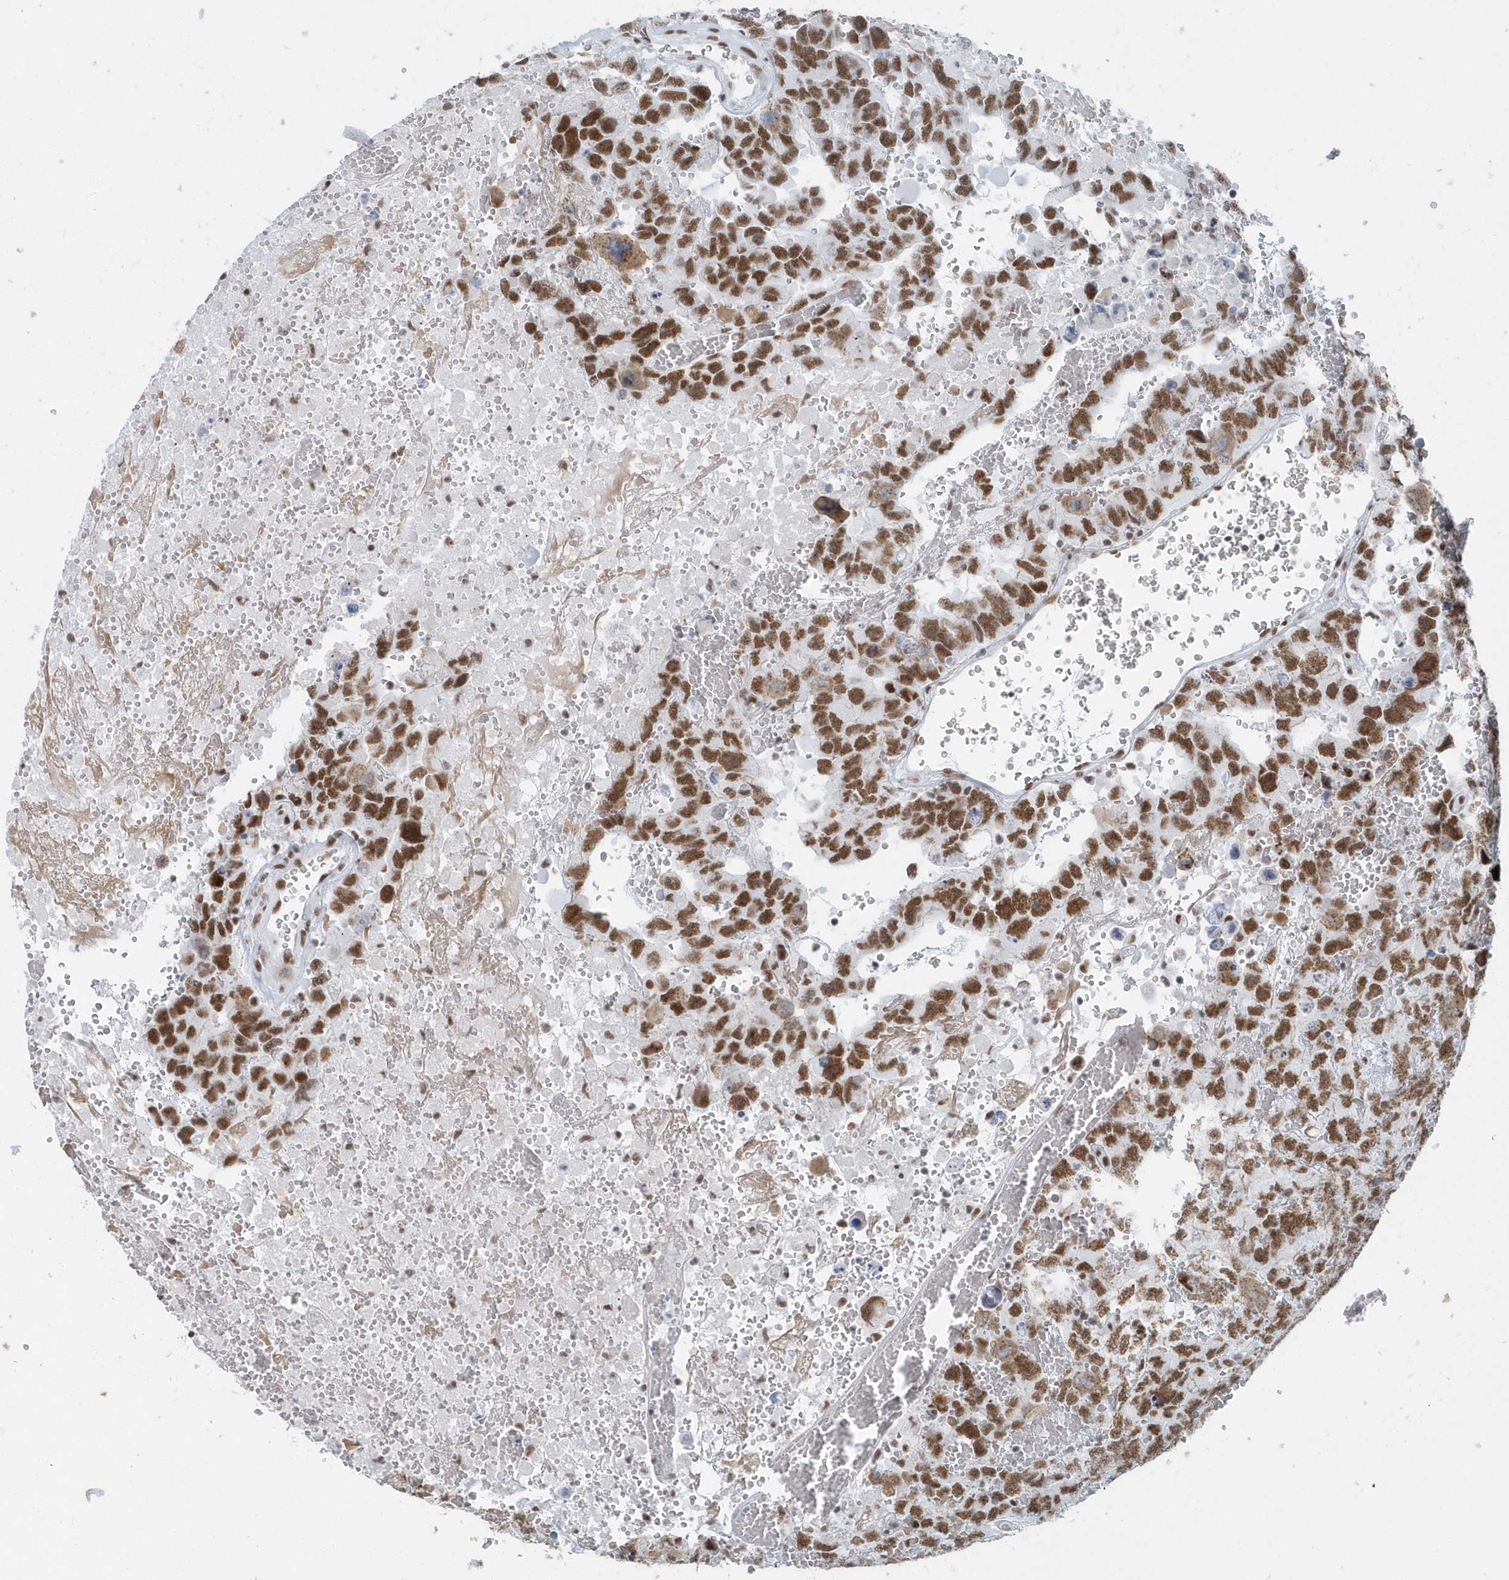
{"staining": {"intensity": "strong", "quantity": ">75%", "location": "nuclear"}, "tissue": "testis cancer", "cell_type": "Tumor cells", "image_type": "cancer", "snomed": [{"axis": "morphology", "description": "Carcinoma, Embryonal, NOS"}, {"axis": "topography", "description": "Testis"}], "caption": "Immunohistochemistry (IHC) (DAB (3,3'-diaminobenzidine)) staining of testis cancer (embryonal carcinoma) reveals strong nuclear protein expression in about >75% of tumor cells. The protein of interest is stained brown, and the nuclei are stained in blue (DAB IHC with brightfield microscopy, high magnification).", "gene": "FIP1L1", "patient": {"sex": "male", "age": 45}}